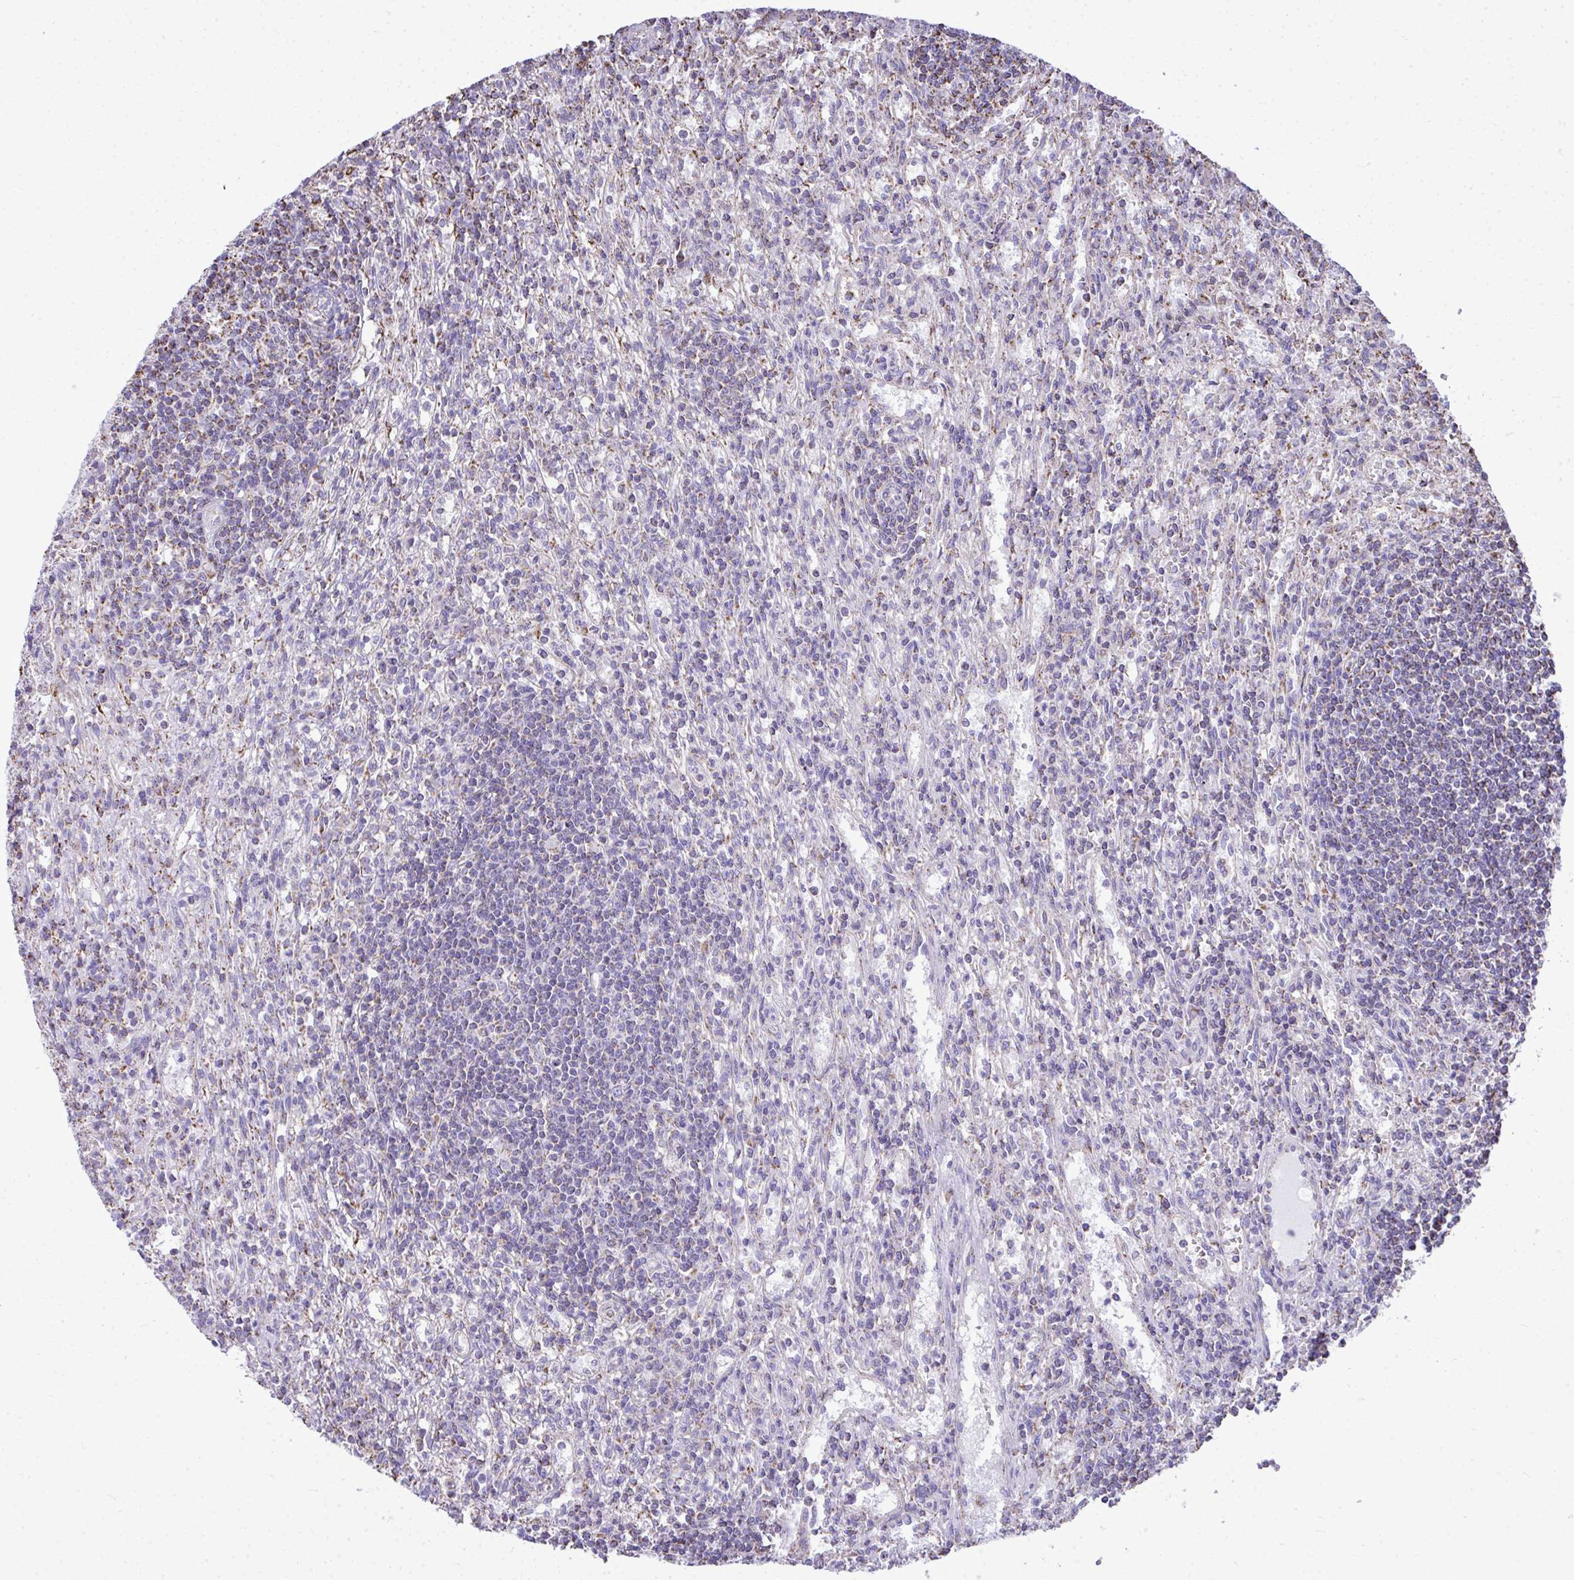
{"staining": {"intensity": "weak", "quantity": "25%-75%", "location": "cytoplasmic/membranous"}, "tissue": "lymphoma", "cell_type": "Tumor cells", "image_type": "cancer", "snomed": [{"axis": "morphology", "description": "Malignant lymphoma, non-Hodgkin's type, Low grade"}, {"axis": "topography", "description": "Spleen"}], "caption": "Lymphoma stained with a brown dye reveals weak cytoplasmic/membranous positive positivity in approximately 25%-75% of tumor cells.", "gene": "MPZL2", "patient": {"sex": "male", "age": 76}}